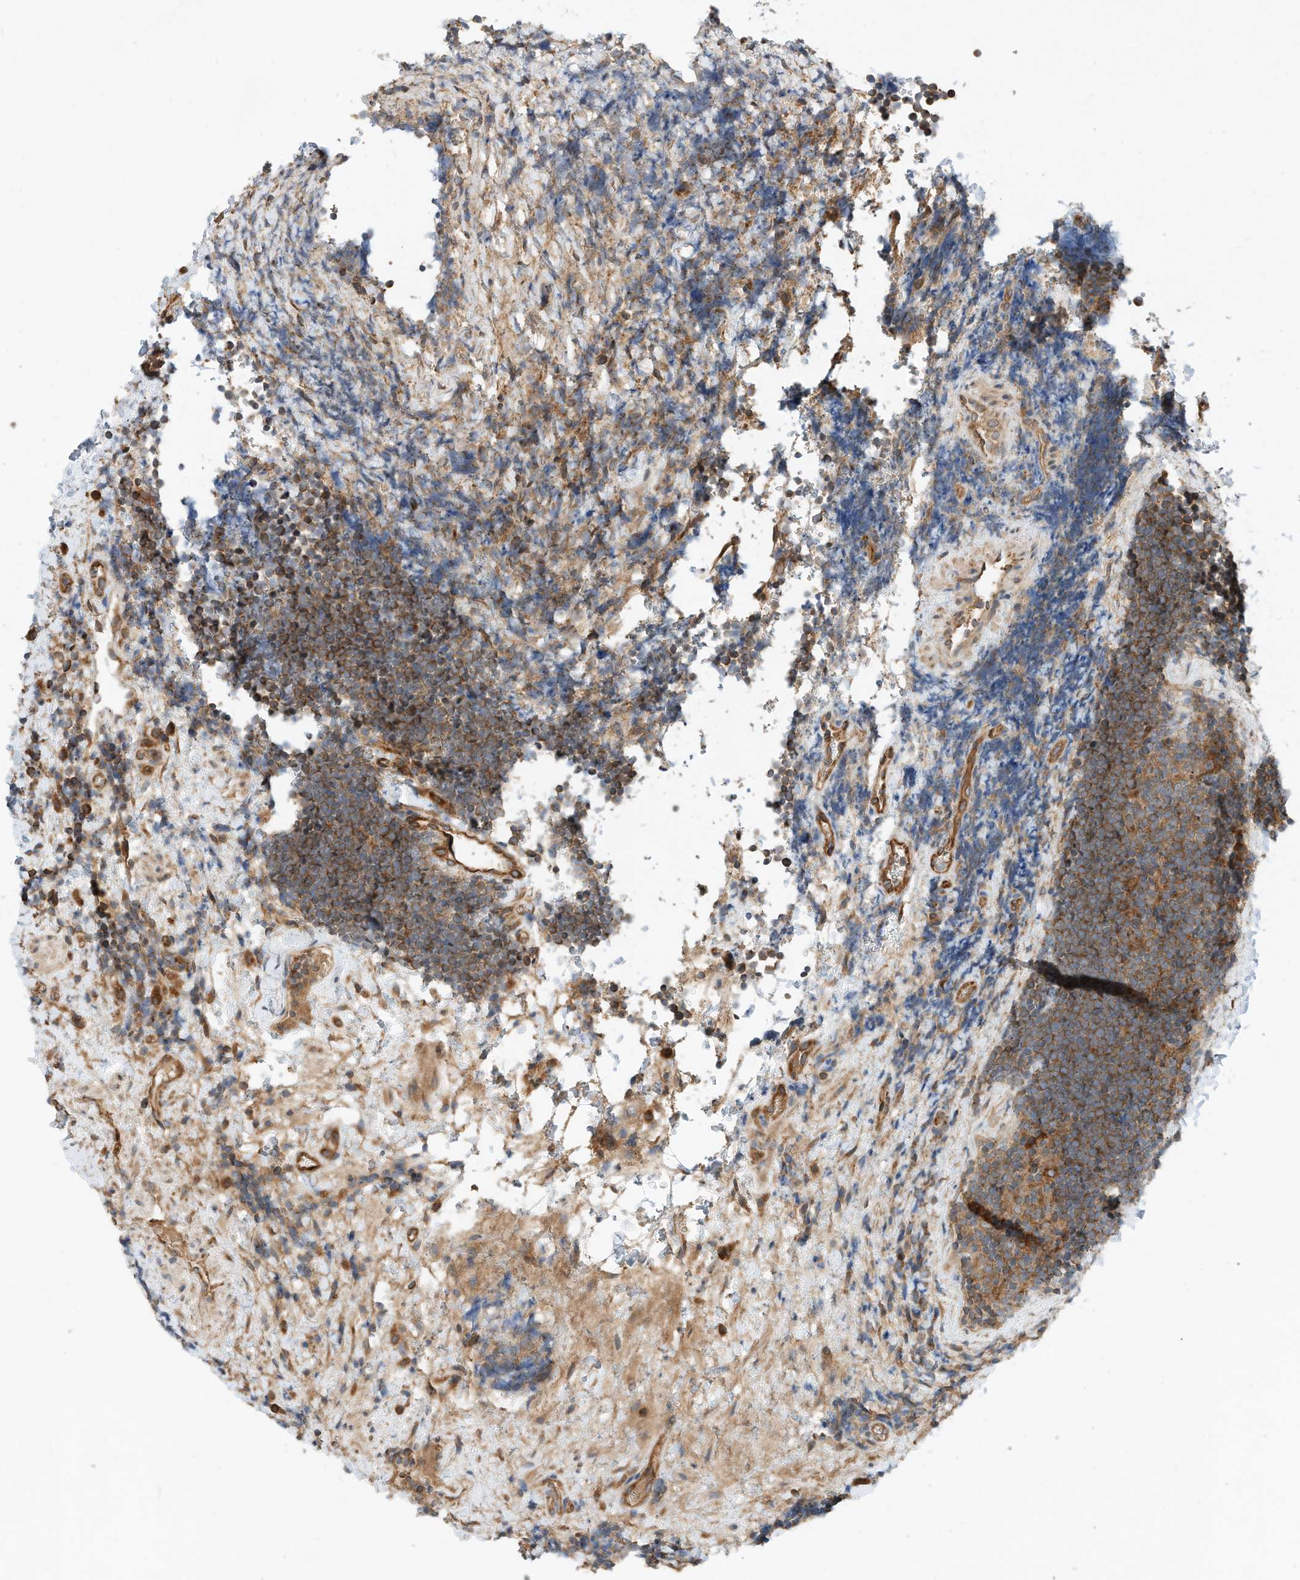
{"staining": {"intensity": "strong", "quantity": ">75%", "location": "cytoplasmic/membranous"}, "tissue": "lymphoma", "cell_type": "Tumor cells", "image_type": "cancer", "snomed": [{"axis": "morphology", "description": "Malignant lymphoma, non-Hodgkin's type, High grade"}, {"axis": "topography", "description": "Lymph node"}], "caption": "Malignant lymphoma, non-Hodgkin's type (high-grade) stained with immunohistochemistry (IHC) shows strong cytoplasmic/membranous positivity in about >75% of tumor cells.", "gene": "CPAMD8", "patient": {"sex": "male", "age": 13}}